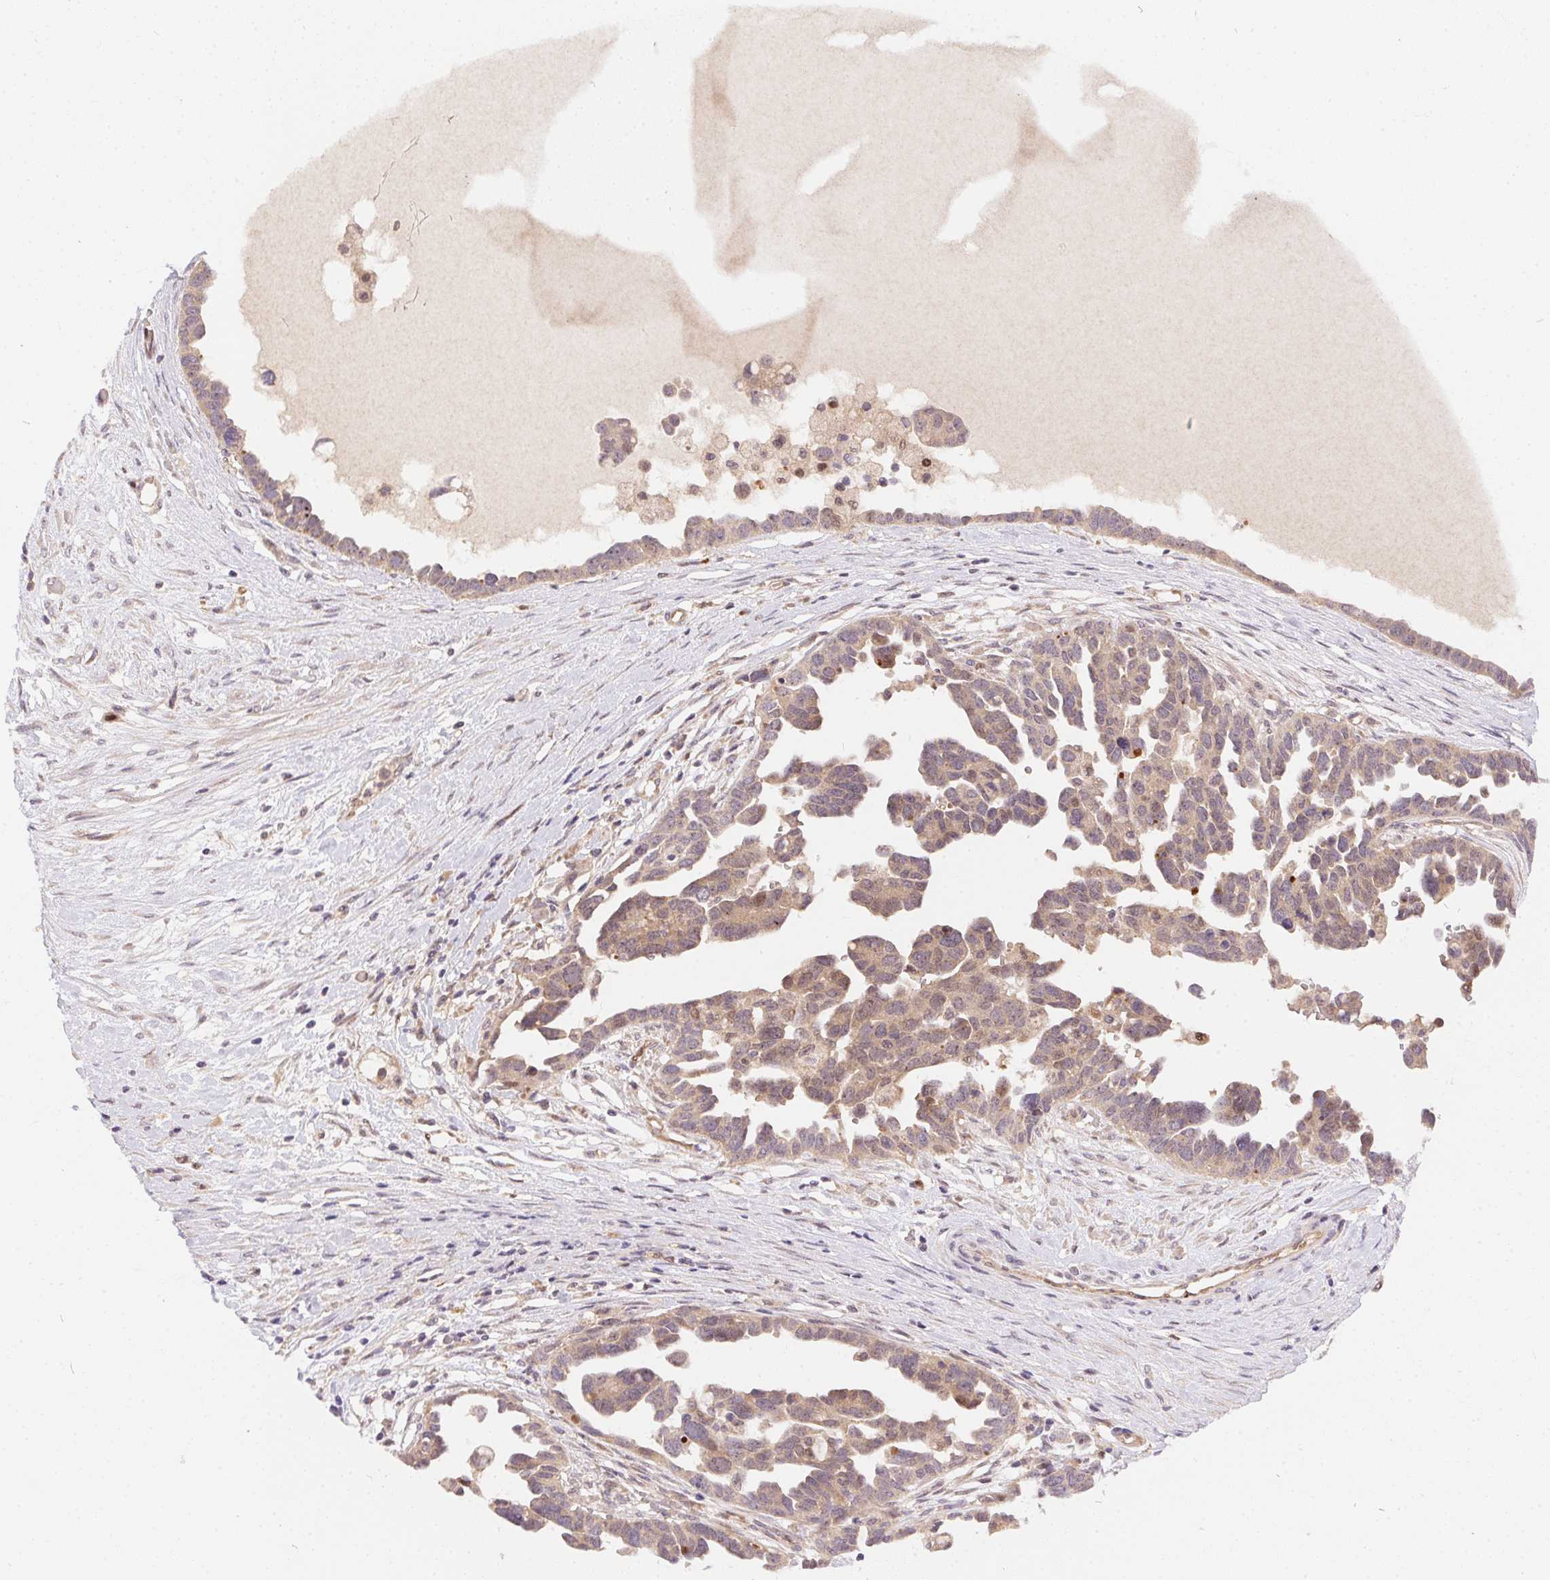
{"staining": {"intensity": "weak", "quantity": ">75%", "location": "cytoplasmic/membranous"}, "tissue": "ovarian cancer", "cell_type": "Tumor cells", "image_type": "cancer", "snomed": [{"axis": "morphology", "description": "Cystadenocarcinoma, serous, NOS"}, {"axis": "topography", "description": "Ovary"}], "caption": "High-magnification brightfield microscopy of ovarian cancer stained with DAB (brown) and counterstained with hematoxylin (blue). tumor cells exhibit weak cytoplasmic/membranous positivity is appreciated in approximately>75% of cells. The staining was performed using DAB to visualize the protein expression in brown, while the nuclei were stained in blue with hematoxylin (Magnification: 20x).", "gene": "NUDT16", "patient": {"sex": "female", "age": 54}}